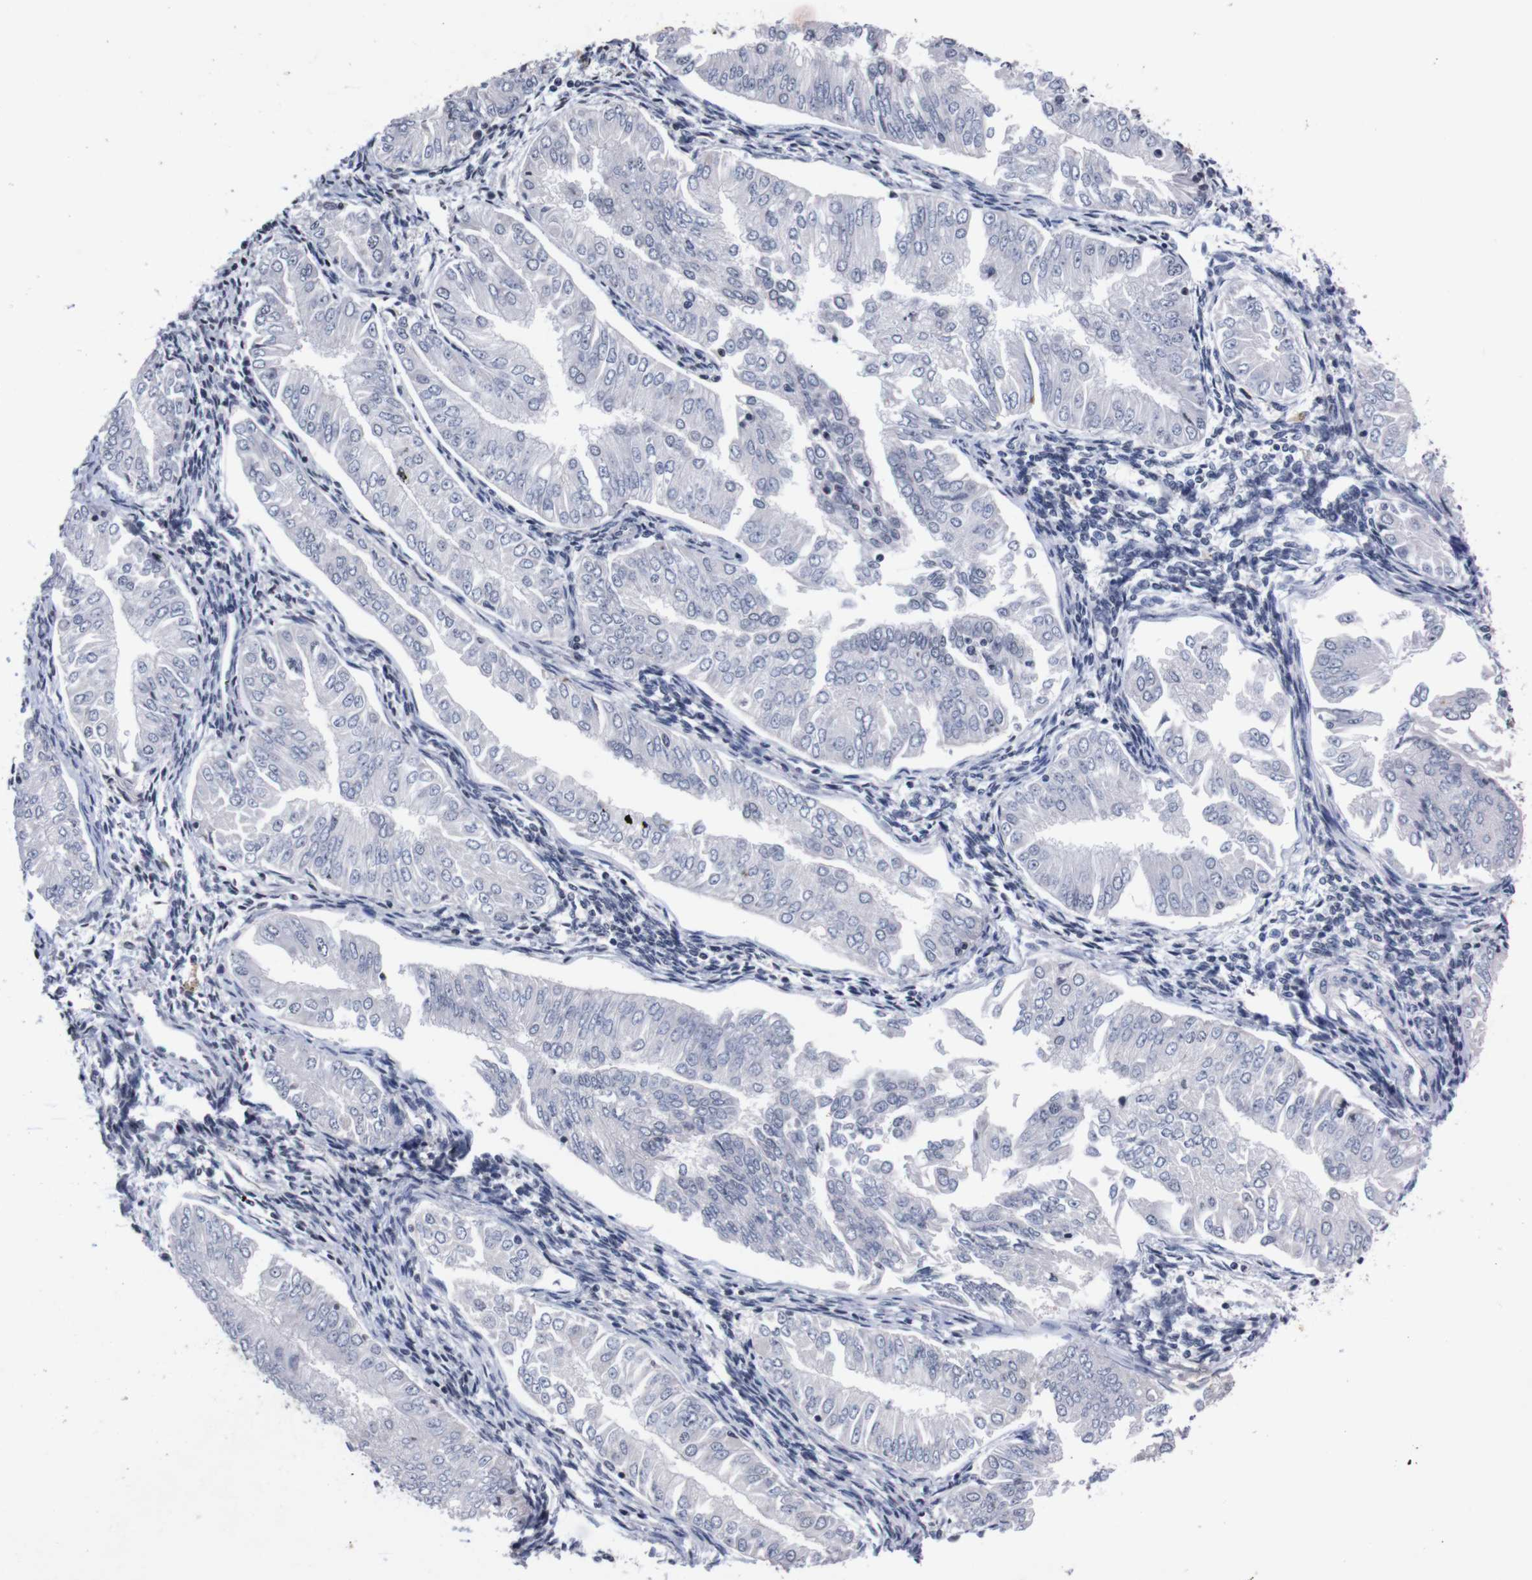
{"staining": {"intensity": "negative", "quantity": "none", "location": "none"}, "tissue": "endometrial cancer", "cell_type": "Tumor cells", "image_type": "cancer", "snomed": [{"axis": "morphology", "description": "Adenocarcinoma, NOS"}, {"axis": "topography", "description": "Endometrium"}], "caption": "Tumor cells are negative for protein expression in human endometrial cancer (adenocarcinoma).", "gene": "TNFRSF21", "patient": {"sex": "female", "age": 53}}